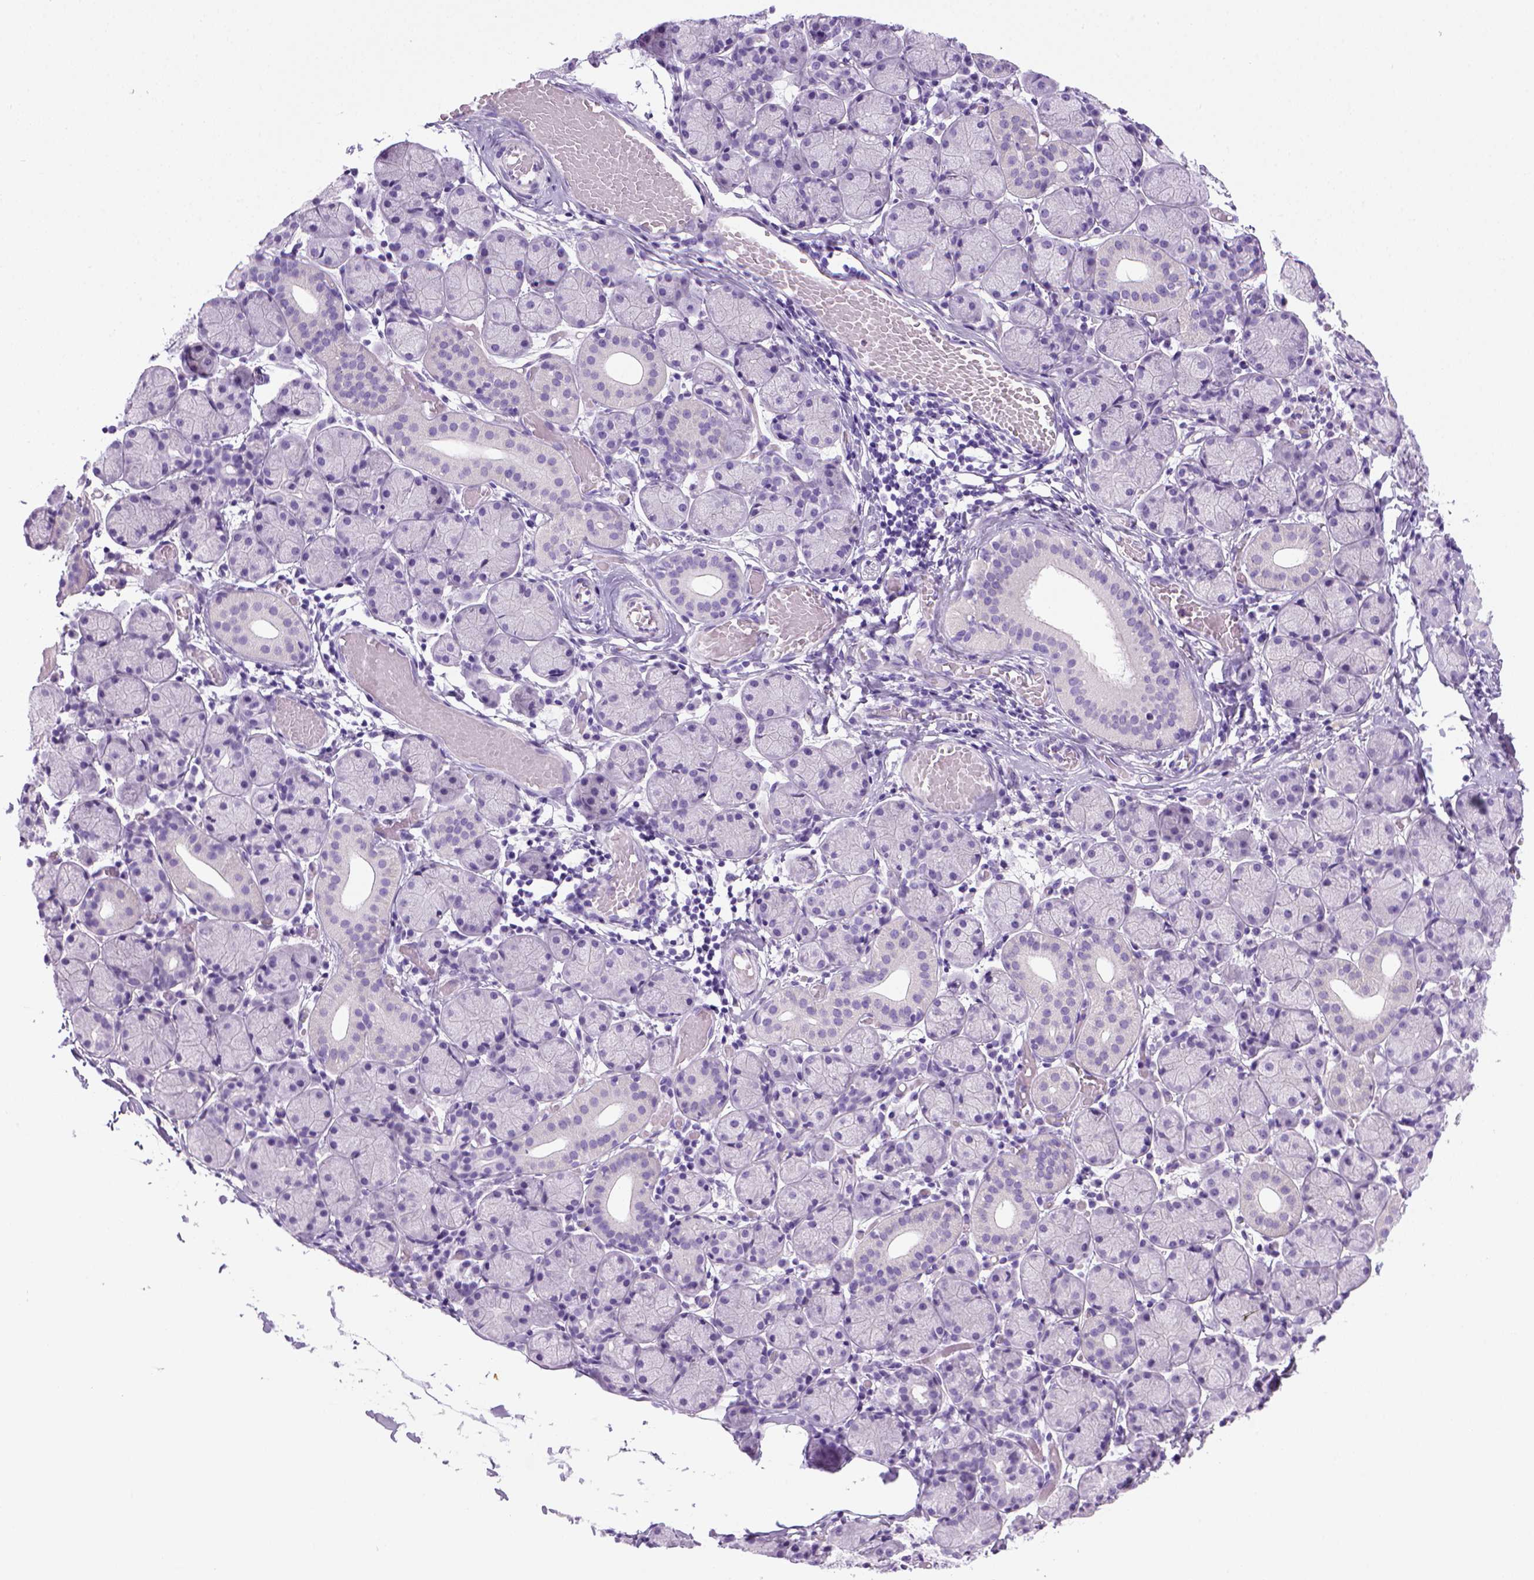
{"staining": {"intensity": "negative", "quantity": "none", "location": "none"}, "tissue": "salivary gland", "cell_type": "Glandular cells", "image_type": "normal", "snomed": [{"axis": "morphology", "description": "Normal tissue, NOS"}, {"axis": "topography", "description": "Salivary gland"}], "caption": "Immunohistochemistry photomicrograph of benign salivary gland: salivary gland stained with DAB (3,3'-diaminobenzidine) displays no significant protein staining in glandular cells. (Brightfield microscopy of DAB IHC at high magnification).", "gene": "SGCG", "patient": {"sex": "female", "age": 24}}